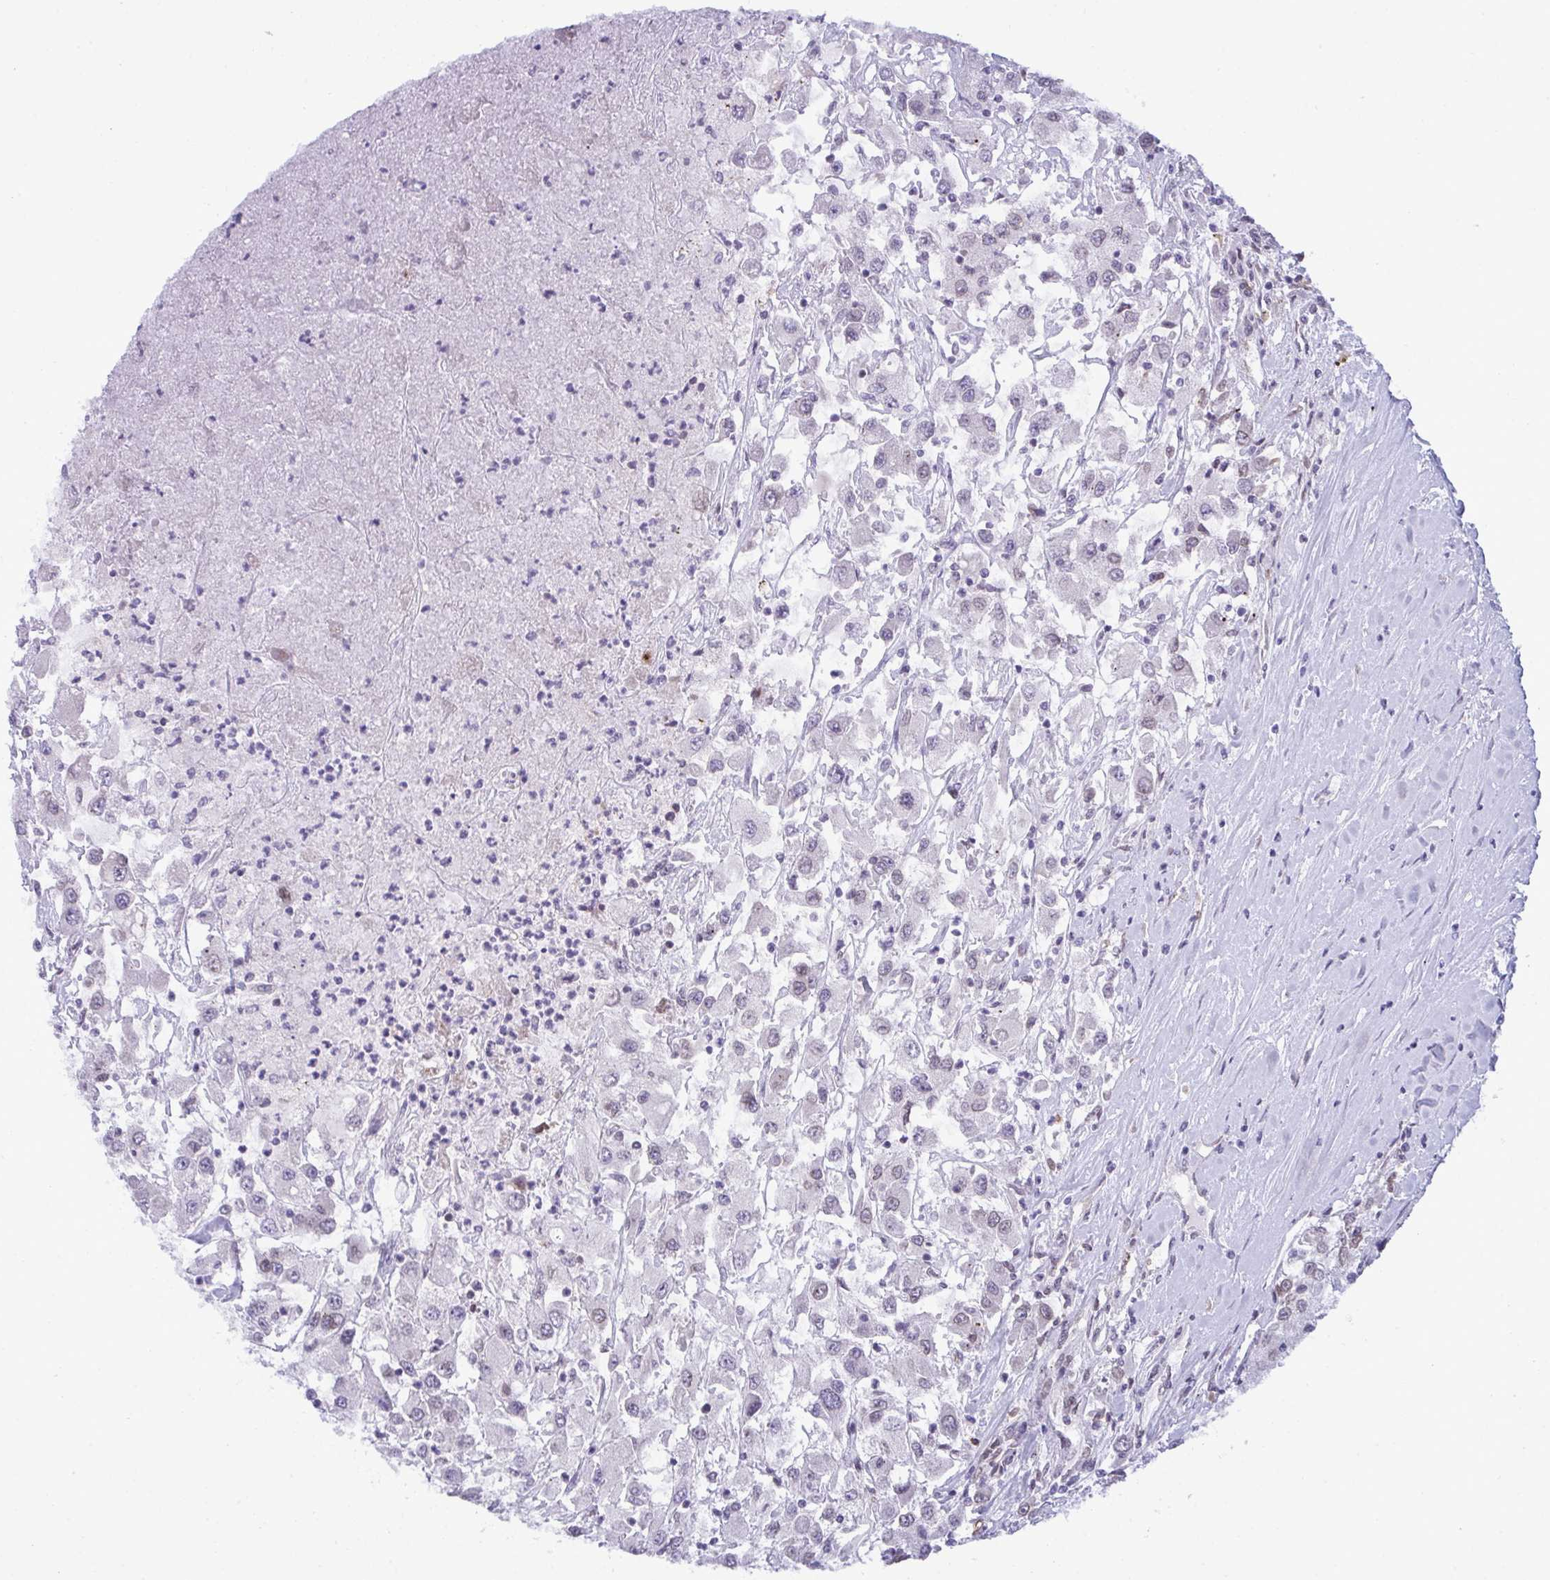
{"staining": {"intensity": "weak", "quantity": "<25%", "location": "cytoplasmic/membranous,nuclear"}, "tissue": "renal cancer", "cell_type": "Tumor cells", "image_type": "cancer", "snomed": [{"axis": "morphology", "description": "Adenocarcinoma, NOS"}, {"axis": "topography", "description": "Kidney"}], "caption": "Immunohistochemistry (IHC) image of neoplastic tissue: human renal cancer (adenocarcinoma) stained with DAB reveals no significant protein positivity in tumor cells.", "gene": "RANBP2", "patient": {"sex": "female", "age": 67}}